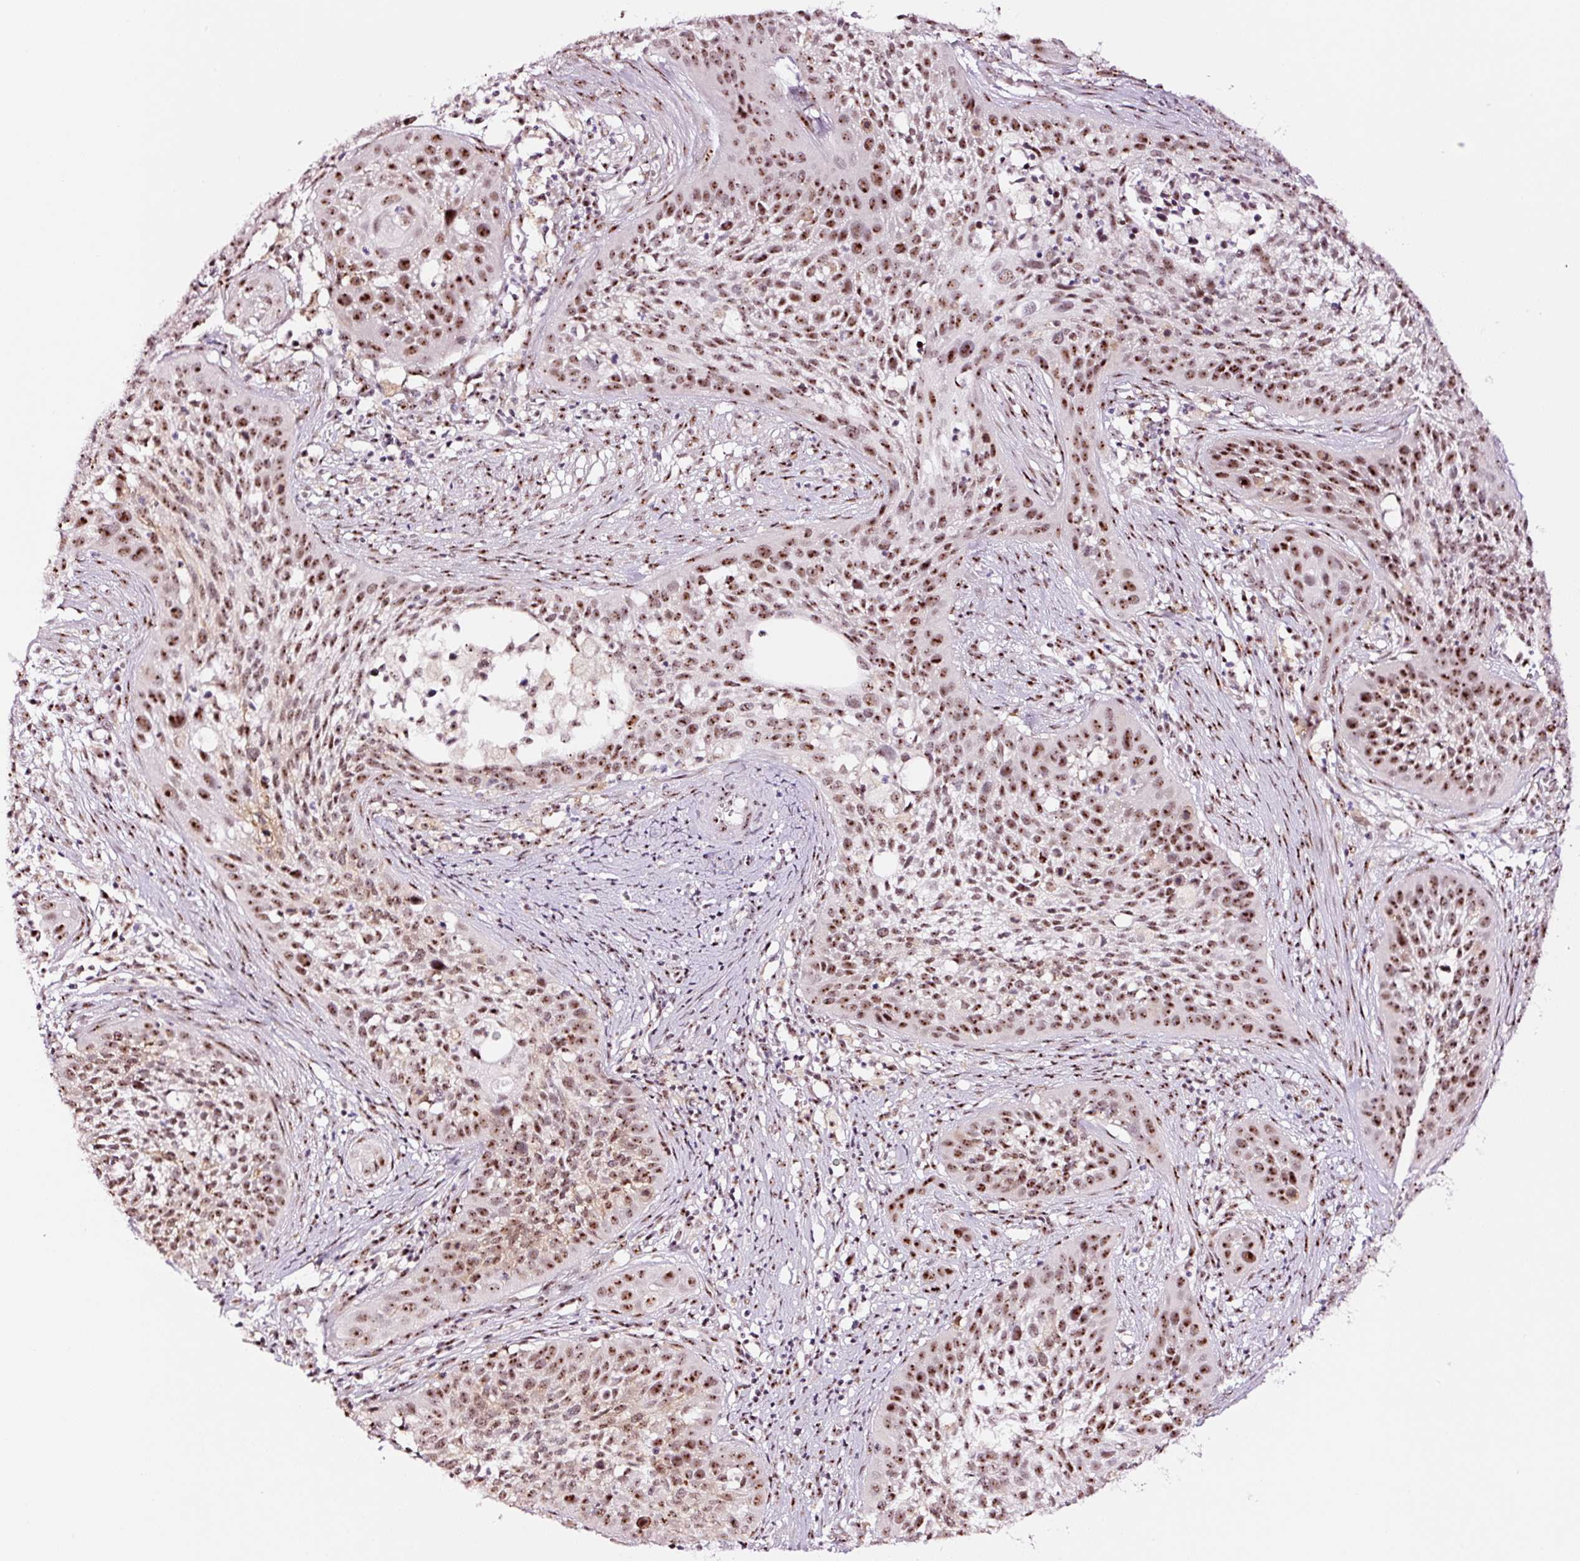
{"staining": {"intensity": "moderate", "quantity": ">75%", "location": "nuclear"}, "tissue": "cervical cancer", "cell_type": "Tumor cells", "image_type": "cancer", "snomed": [{"axis": "morphology", "description": "Squamous cell carcinoma, NOS"}, {"axis": "topography", "description": "Cervix"}], "caption": "IHC of human squamous cell carcinoma (cervical) shows medium levels of moderate nuclear staining in about >75% of tumor cells. (Stains: DAB in brown, nuclei in blue, Microscopy: brightfield microscopy at high magnification).", "gene": "GNL3", "patient": {"sex": "female", "age": 34}}